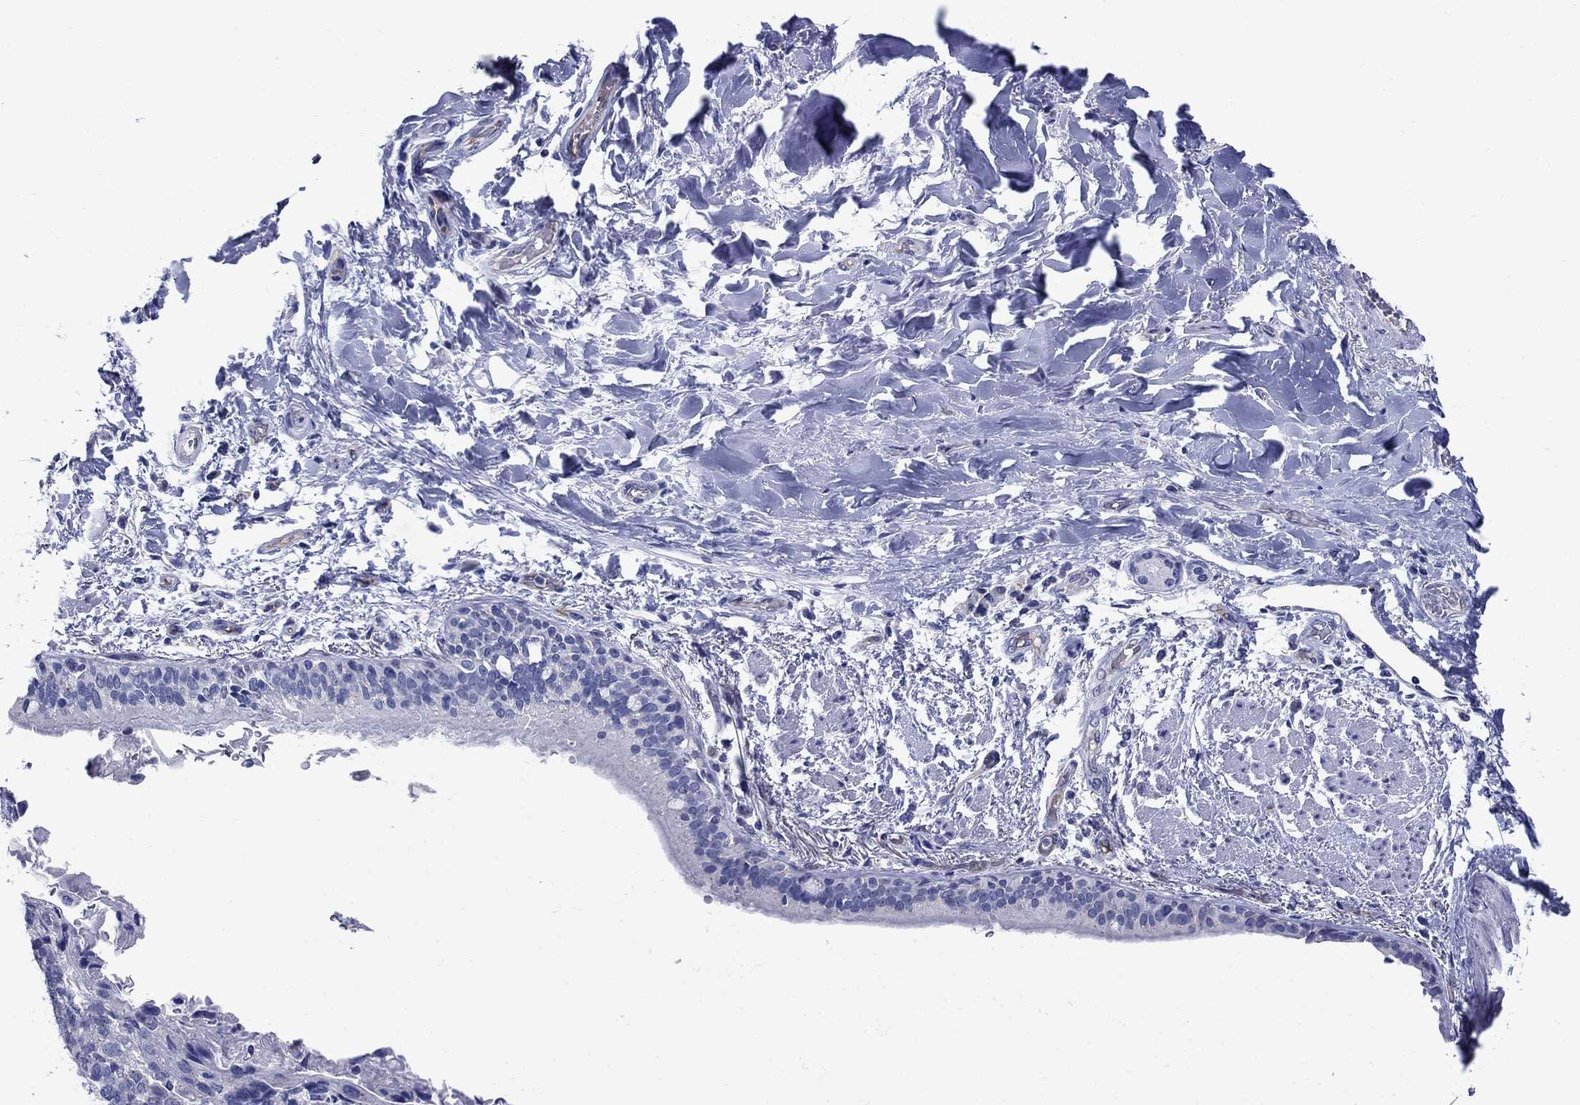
{"staining": {"intensity": "negative", "quantity": "none", "location": "none"}, "tissue": "lung cancer", "cell_type": "Tumor cells", "image_type": "cancer", "snomed": [{"axis": "morphology", "description": "Squamous cell carcinoma, NOS"}, {"axis": "topography", "description": "Lung"}], "caption": "Human lung cancer (squamous cell carcinoma) stained for a protein using immunohistochemistry shows no positivity in tumor cells.", "gene": "SMCP", "patient": {"sex": "male", "age": 69}}